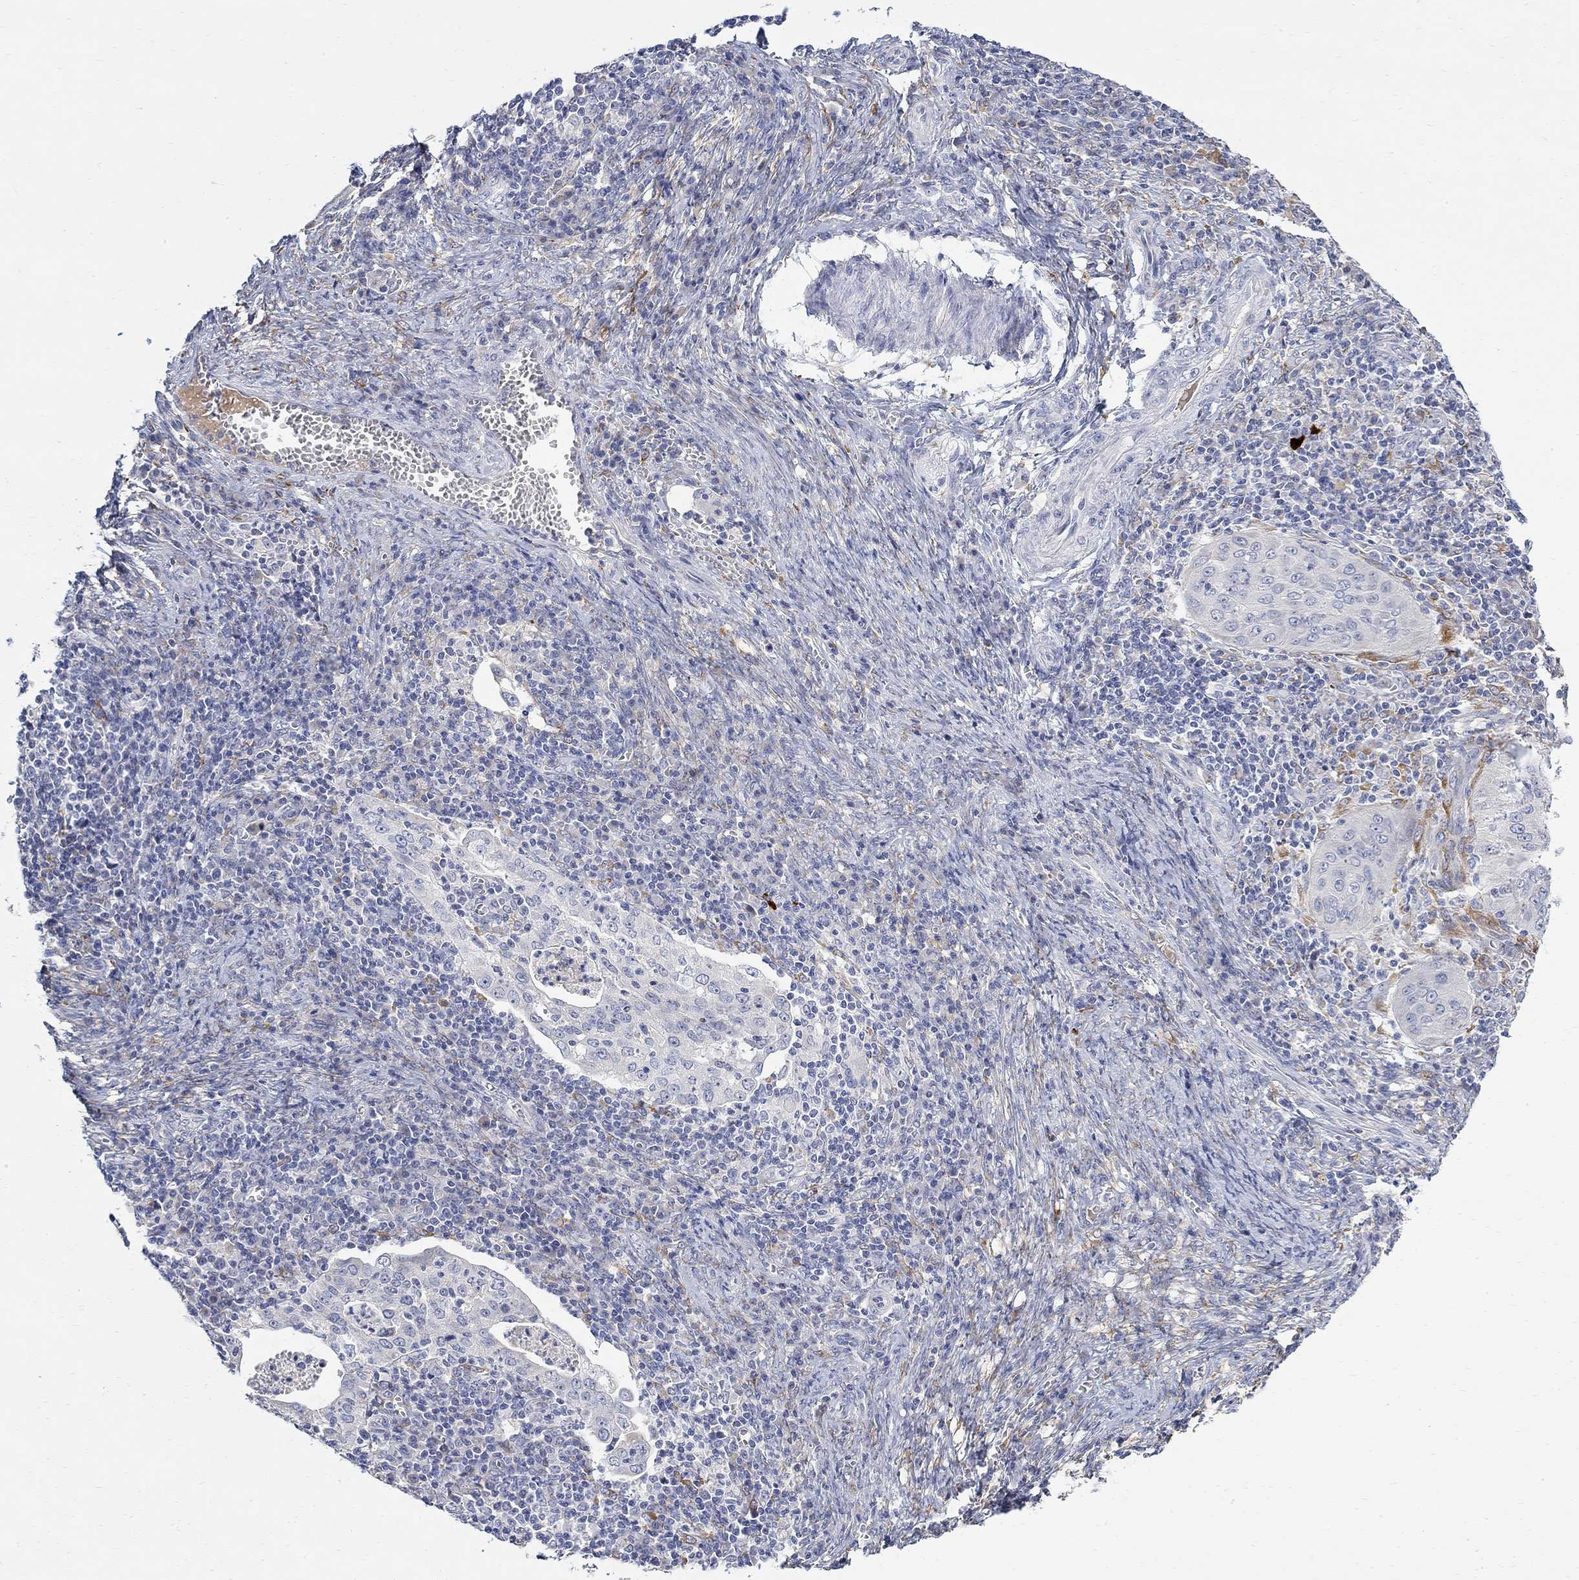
{"staining": {"intensity": "negative", "quantity": "none", "location": "none"}, "tissue": "cervical cancer", "cell_type": "Tumor cells", "image_type": "cancer", "snomed": [{"axis": "morphology", "description": "Squamous cell carcinoma, NOS"}, {"axis": "topography", "description": "Cervix"}], "caption": "Photomicrograph shows no protein expression in tumor cells of cervical cancer tissue.", "gene": "FNDC5", "patient": {"sex": "female", "age": 39}}